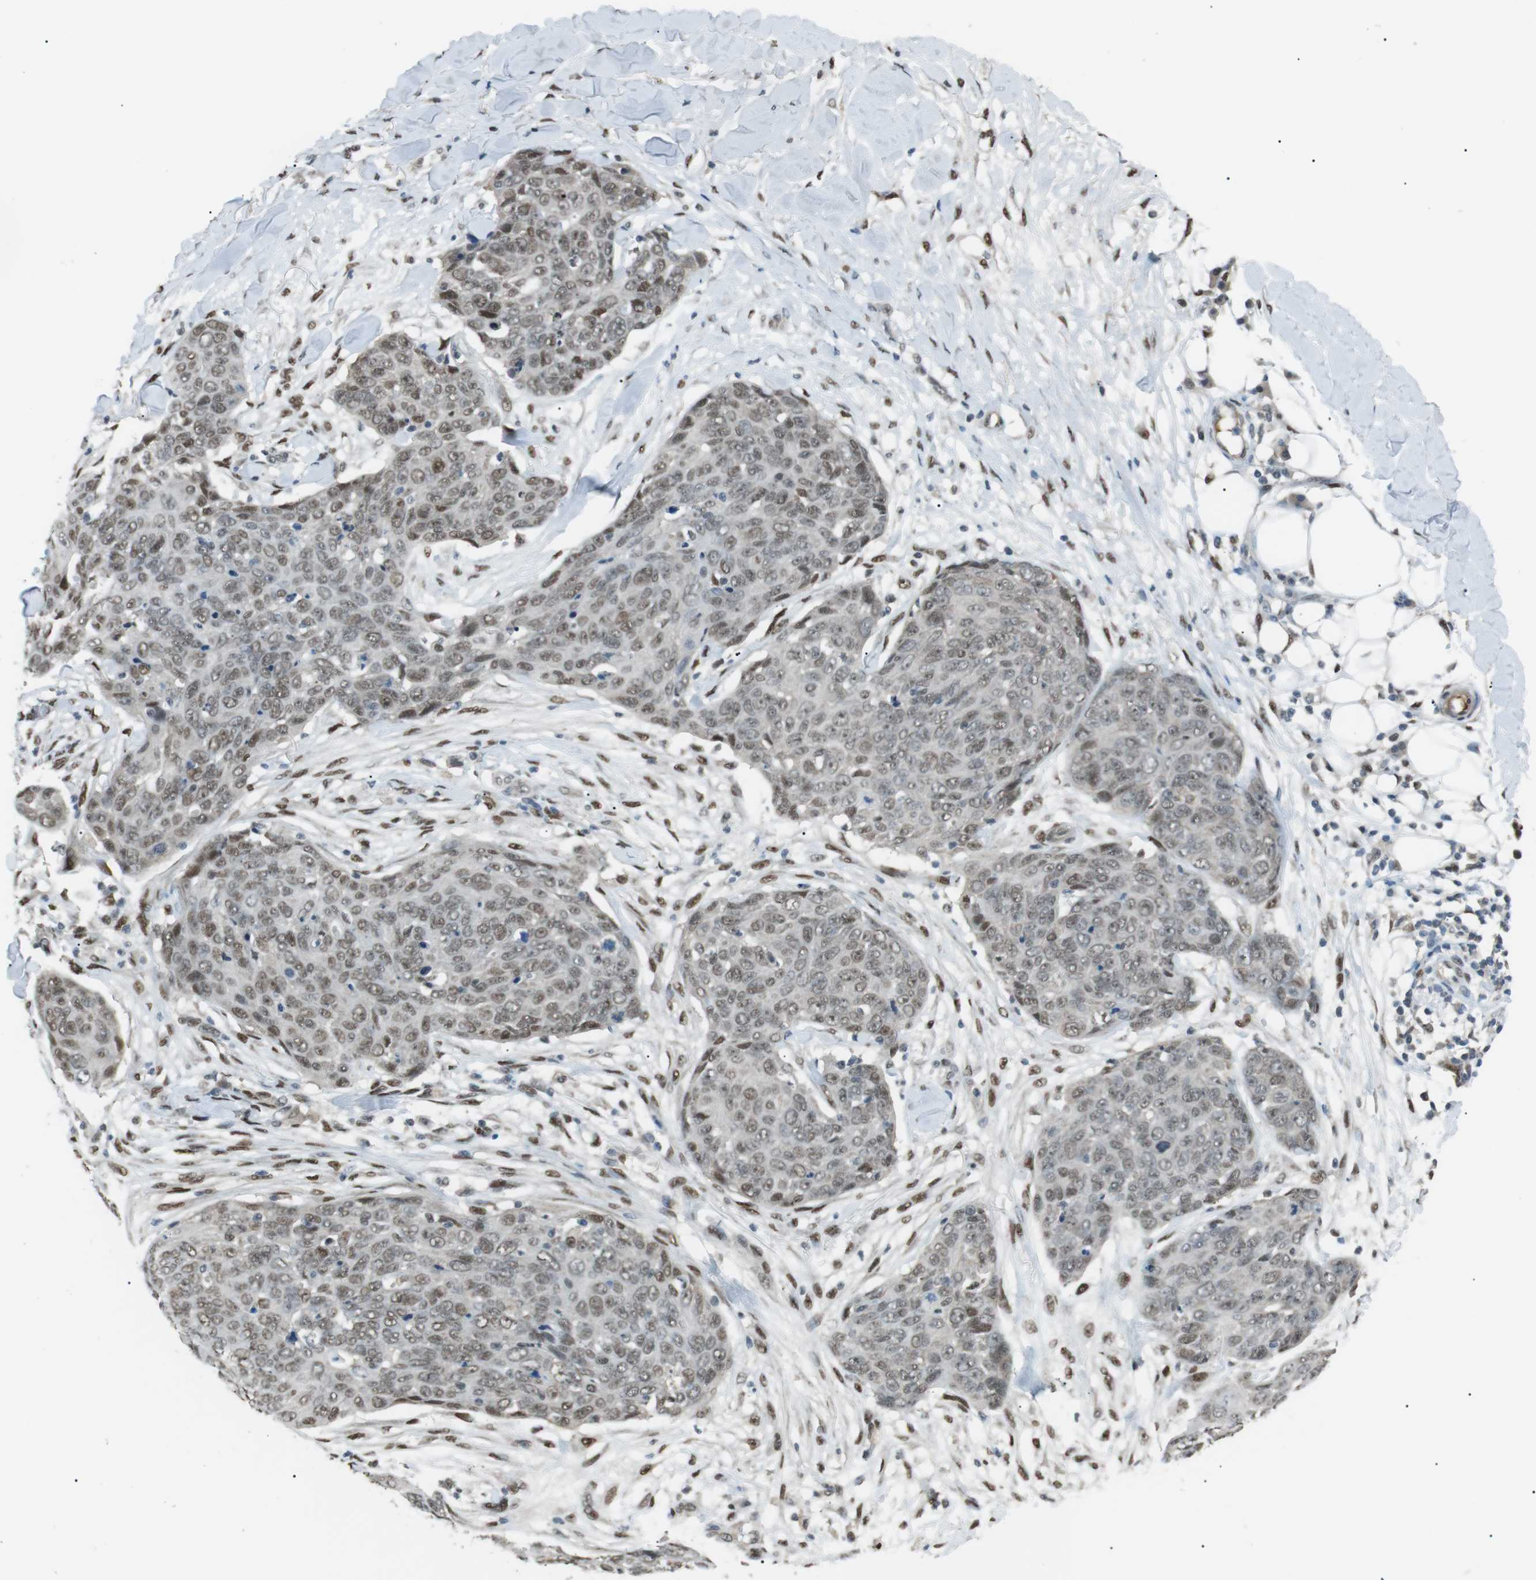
{"staining": {"intensity": "weak", "quantity": ">75%", "location": "nuclear"}, "tissue": "skin cancer", "cell_type": "Tumor cells", "image_type": "cancer", "snomed": [{"axis": "morphology", "description": "Squamous cell carcinoma in situ, NOS"}, {"axis": "morphology", "description": "Squamous cell carcinoma, NOS"}, {"axis": "topography", "description": "Skin"}], "caption": "Protein expression by immunohistochemistry reveals weak nuclear staining in approximately >75% of tumor cells in skin squamous cell carcinoma in situ.", "gene": "SRPK2", "patient": {"sex": "male", "age": 93}}